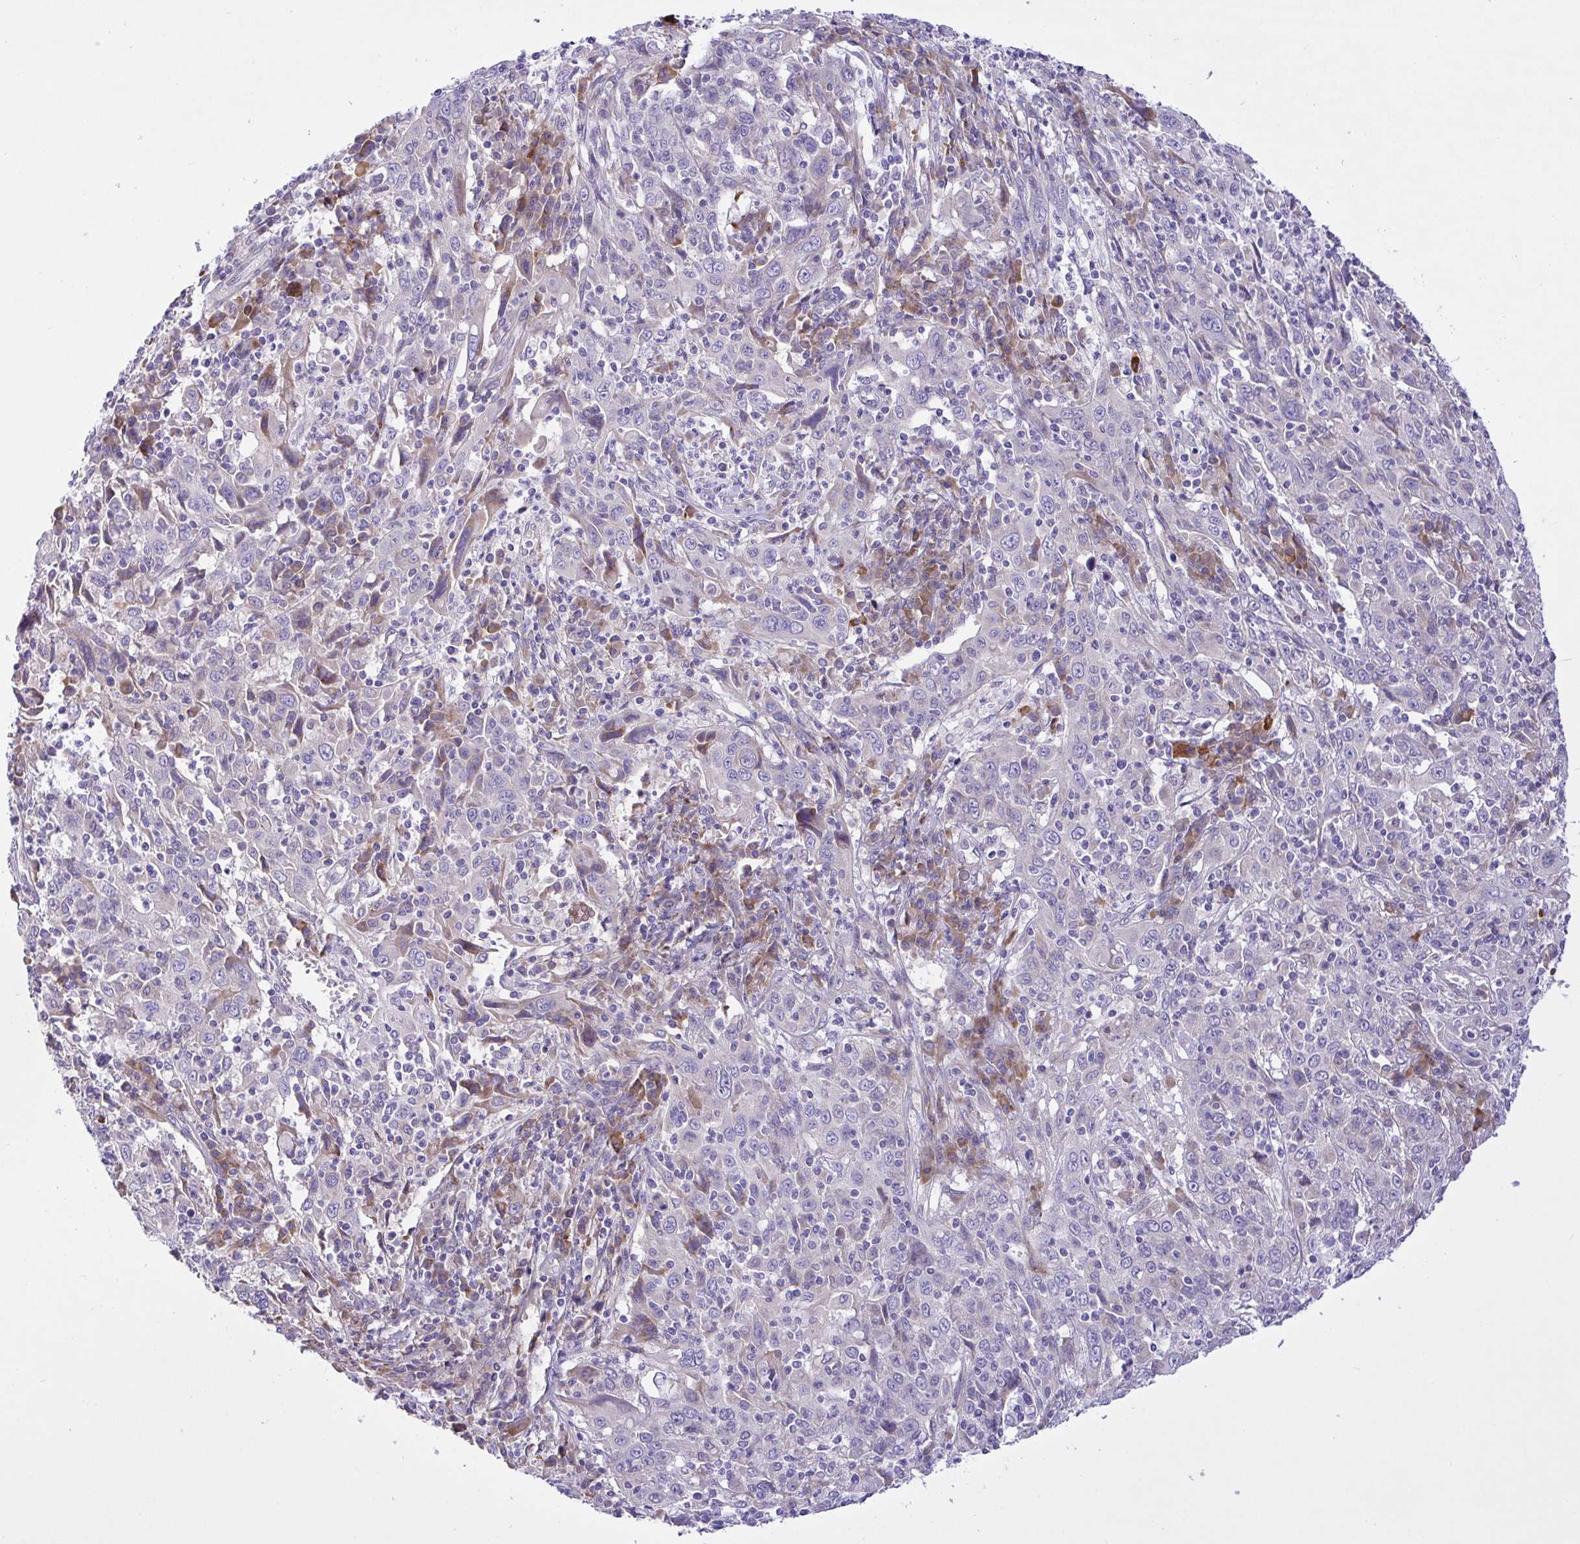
{"staining": {"intensity": "negative", "quantity": "none", "location": "none"}, "tissue": "cervical cancer", "cell_type": "Tumor cells", "image_type": "cancer", "snomed": [{"axis": "morphology", "description": "Squamous cell carcinoma, NOS"}, {"axis": "topography", "description": "Cervix"}], "caption": "Tumor cells show no significant staining in cervical cancer (squamous cell carcinoma). Nuclei are stained in blue.", "gene": "FAM86B1", "patient": {"sex": "female", "age": 46}}